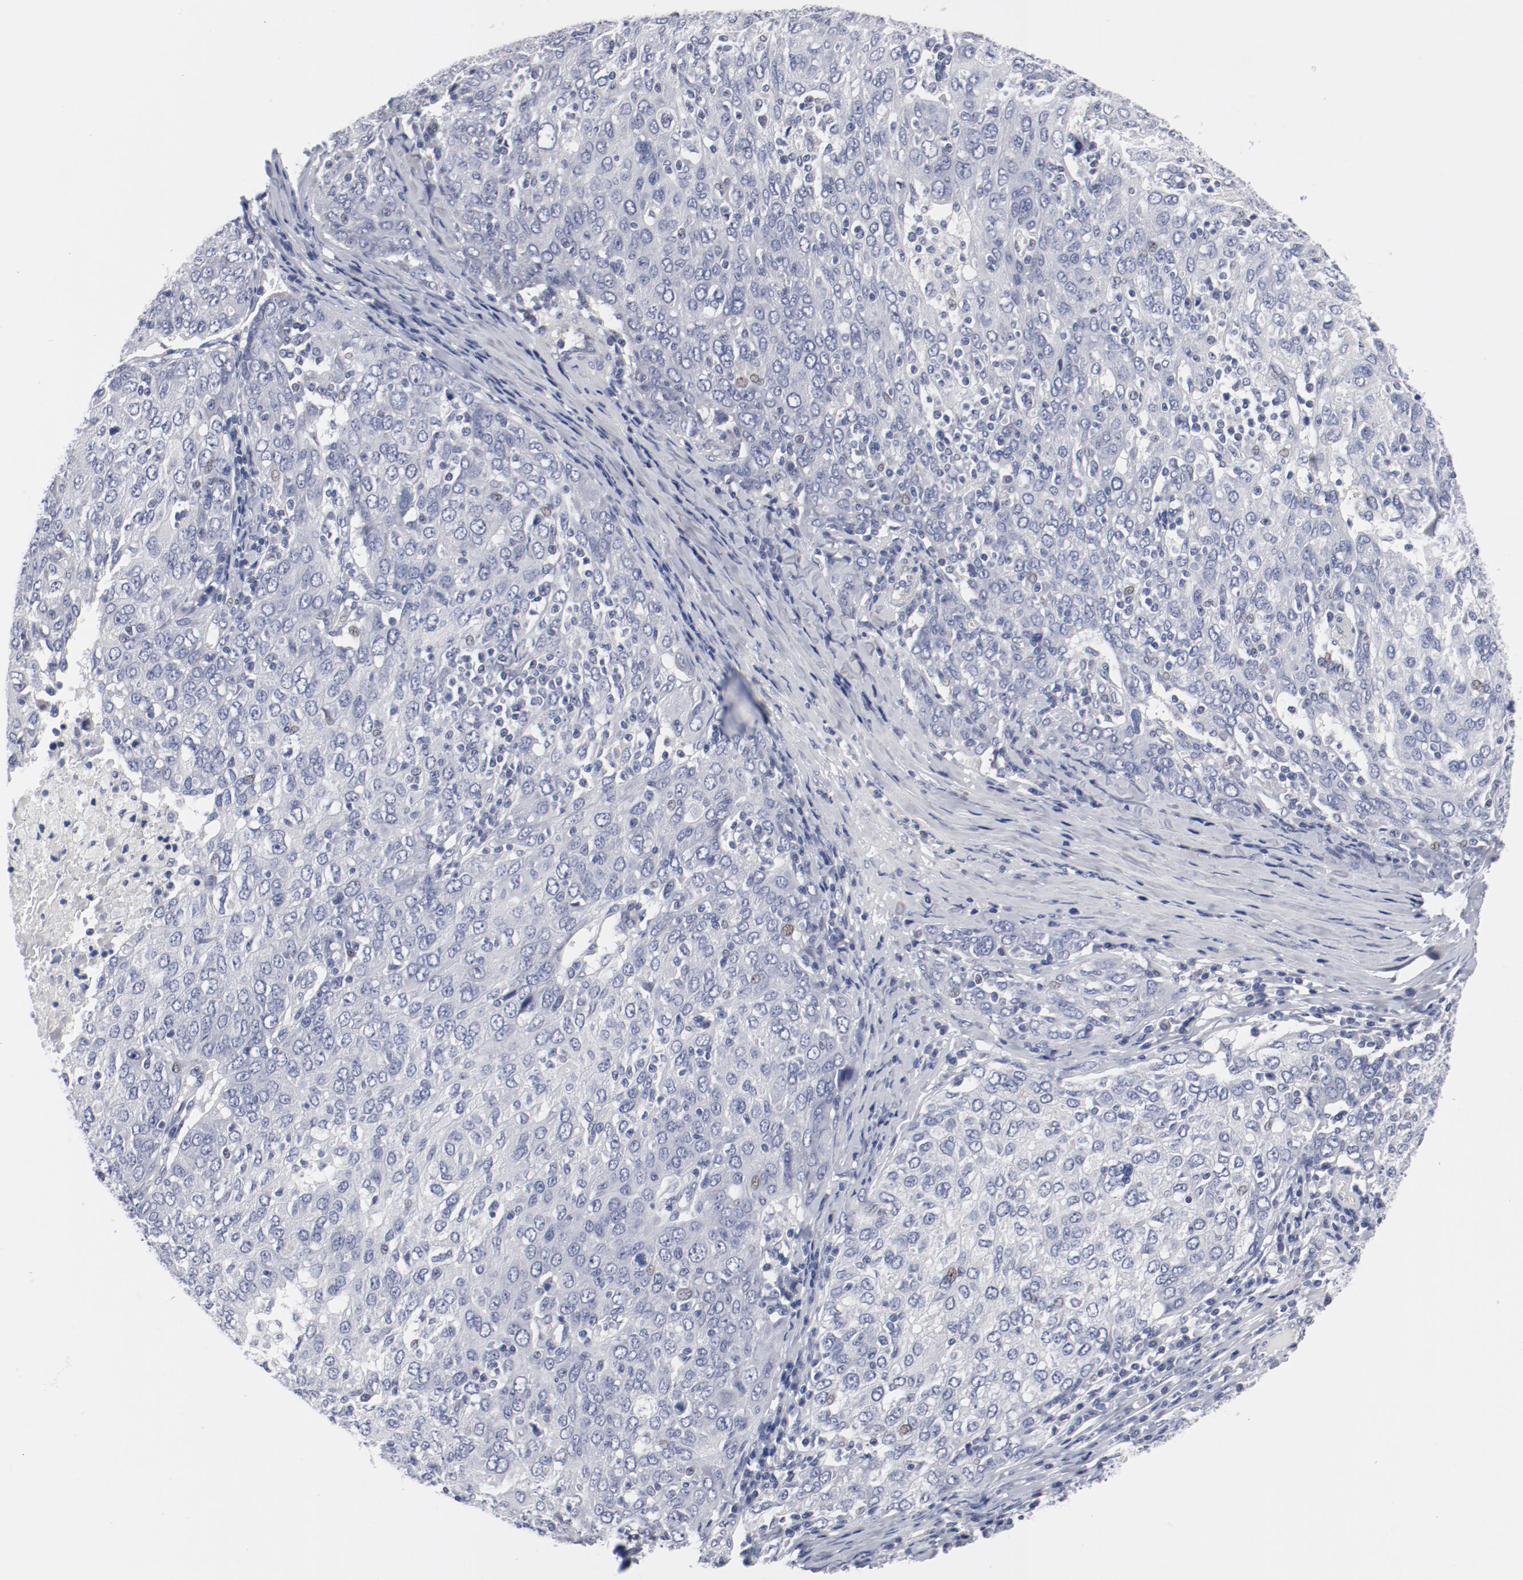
{"staining": {"intensity": "negative", "quantity": "none", "location": "none"}, "tissue": "ovarian cancer", "cell_type": "Tumor cells", "image_type": "cancer", "snomed": [{"axis": "morphology", "description": "Carcinoma, endometroid"}, {"axis": "topography", "description": "Ovary"}], "caption": "Tumor cells show no significant protein expression in ovarian cancer (endometroid carcinoma).", "gene": "KCNK13", "patient": {"sex": "female", "age": 50}}